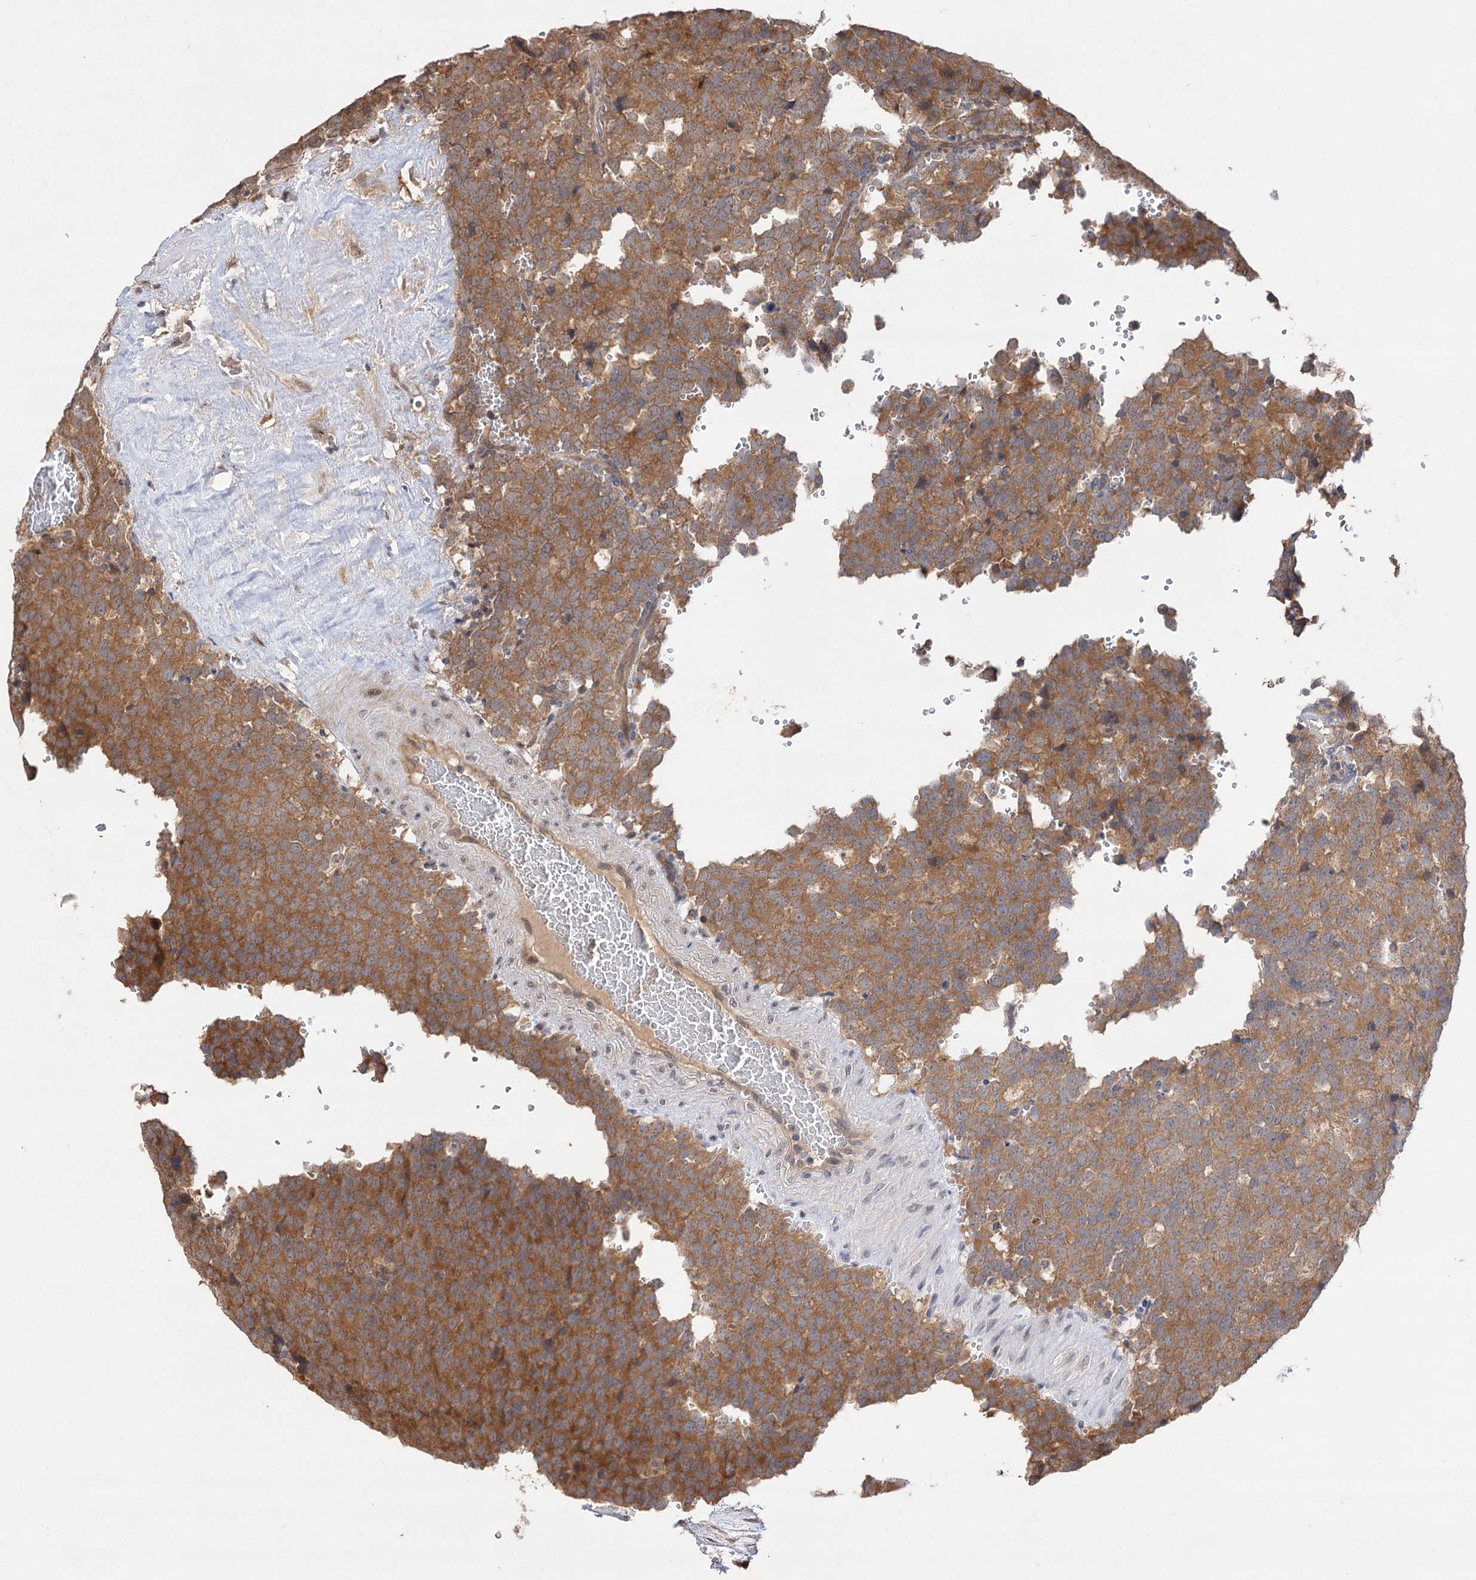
{"staining": {"intensity": "moderate", "quantity": "25%-75%", "location": "cytoplasmic/membranous"}, "tissue": "testis cancer", "cell_type": "Tumor cells", "image_type": "cancer", "snomed": [{"axis": "morphology", "description": "Seminoma, NOS"}, {"axis": "topography", "description": "Testis"}], "caption": "Immunohistochemistry image of neoplastic tissue: human testis cancer (seminoma) stained using IHC exhibits medium levels of moderate protein expression localized specifically in the cytoplasmic/membranous of tumor cells, appearing as a cytoplasmic/membranous brown color.", "gene": "FBXW8", "patient": {"sex": "male", "age": 71}}